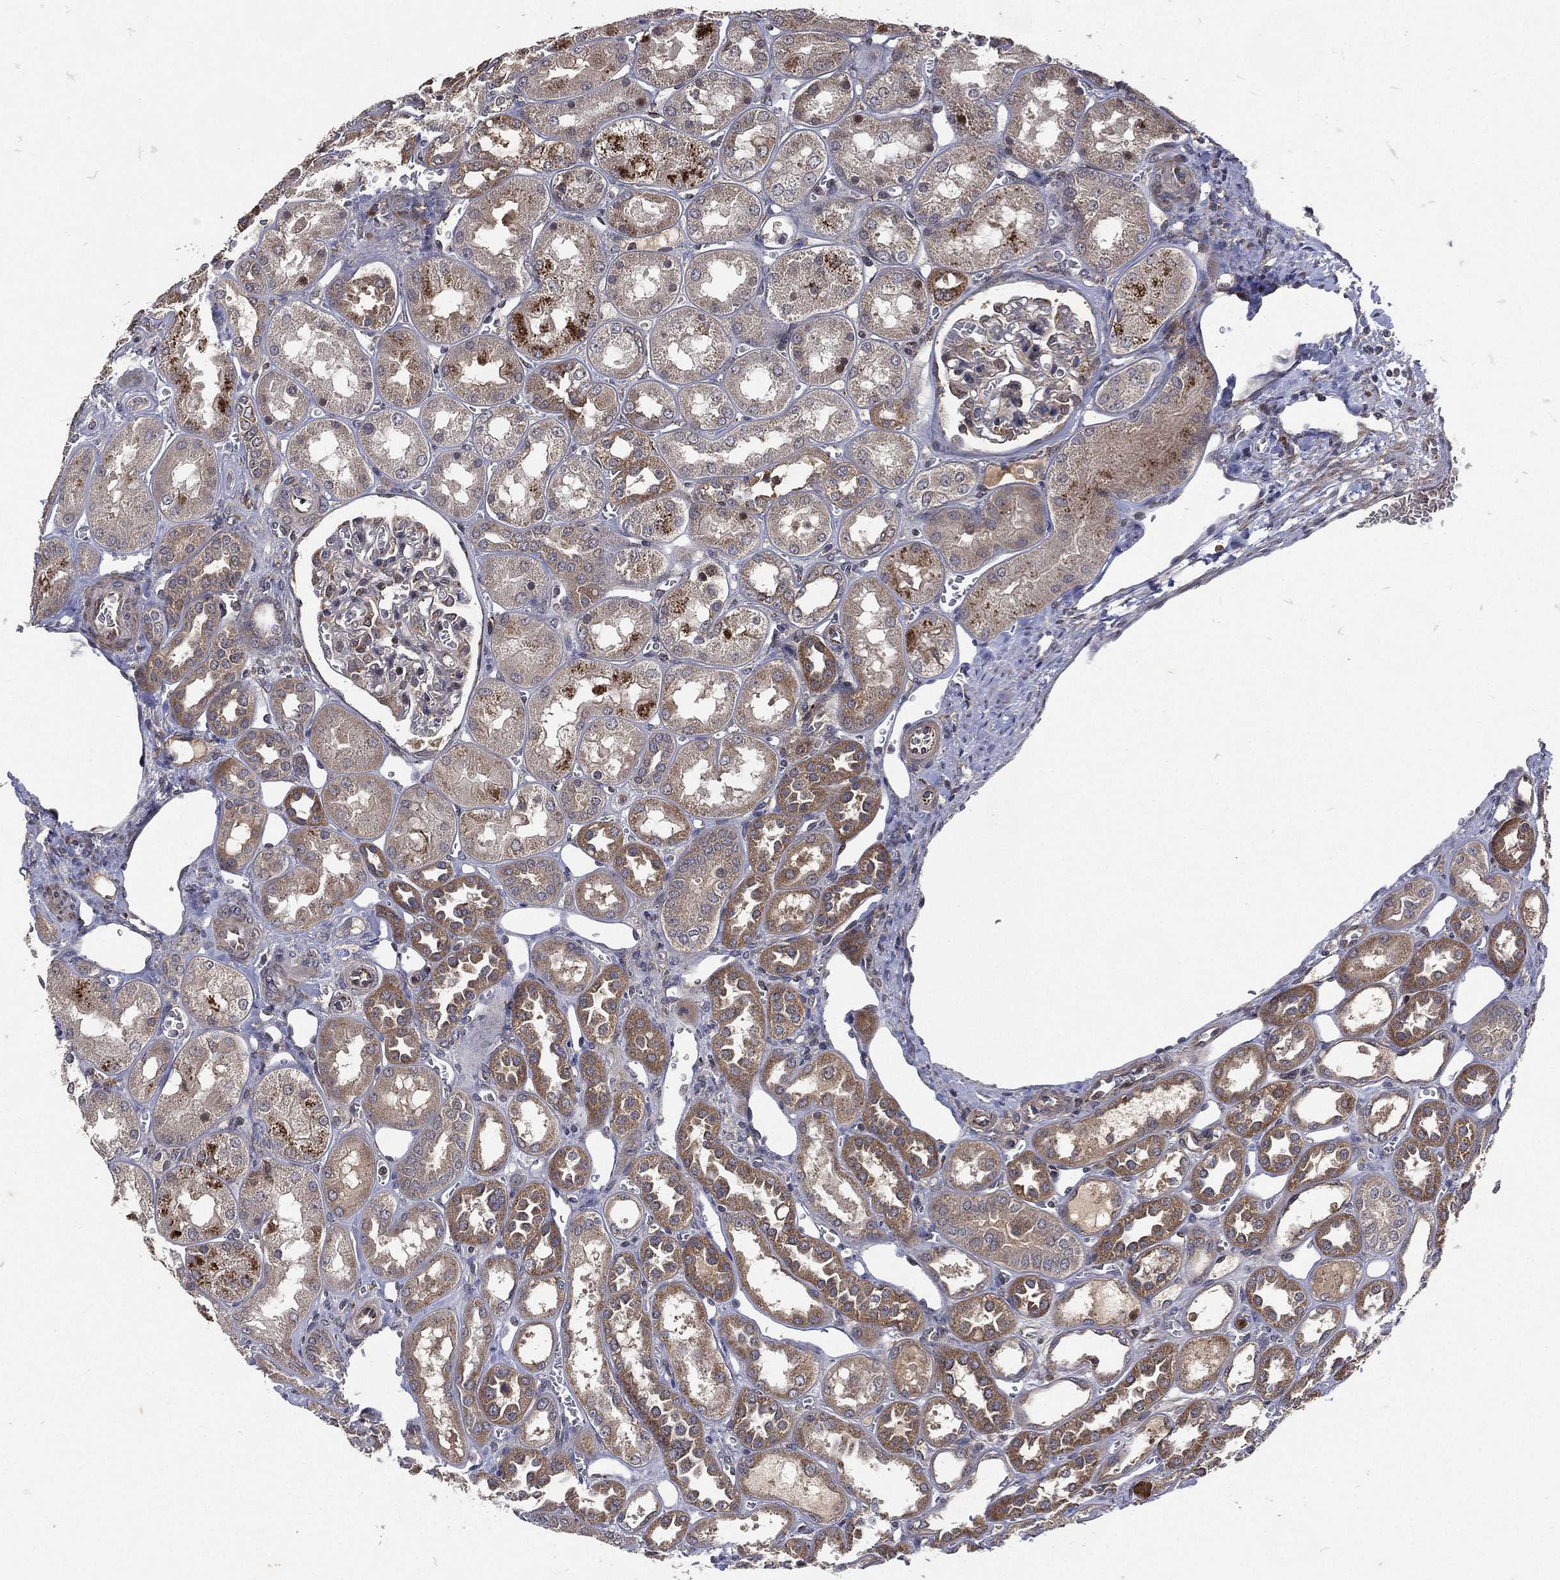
{"staining": {"intensity": "moderate", "quantity": "<25%", "location": "cytoplasmic/membranous"}, "tissue": "kidney", "cell_type": "Cells in glomeruli", "image_type": "normal", "snomed": [{"axis": "morphology", "description": "Normal tissue, NOS"}, {"axis": "topography", "description": "Kidney"}], "caption": "IHC of unremarkable human kidney exhibits low levels of moderate cytoplasmic/membranous positivity in approximately <25% of cells in glomeruli.", "gene": "RAB11FIP4", "patient": {"sex": "male", "age": 73}}